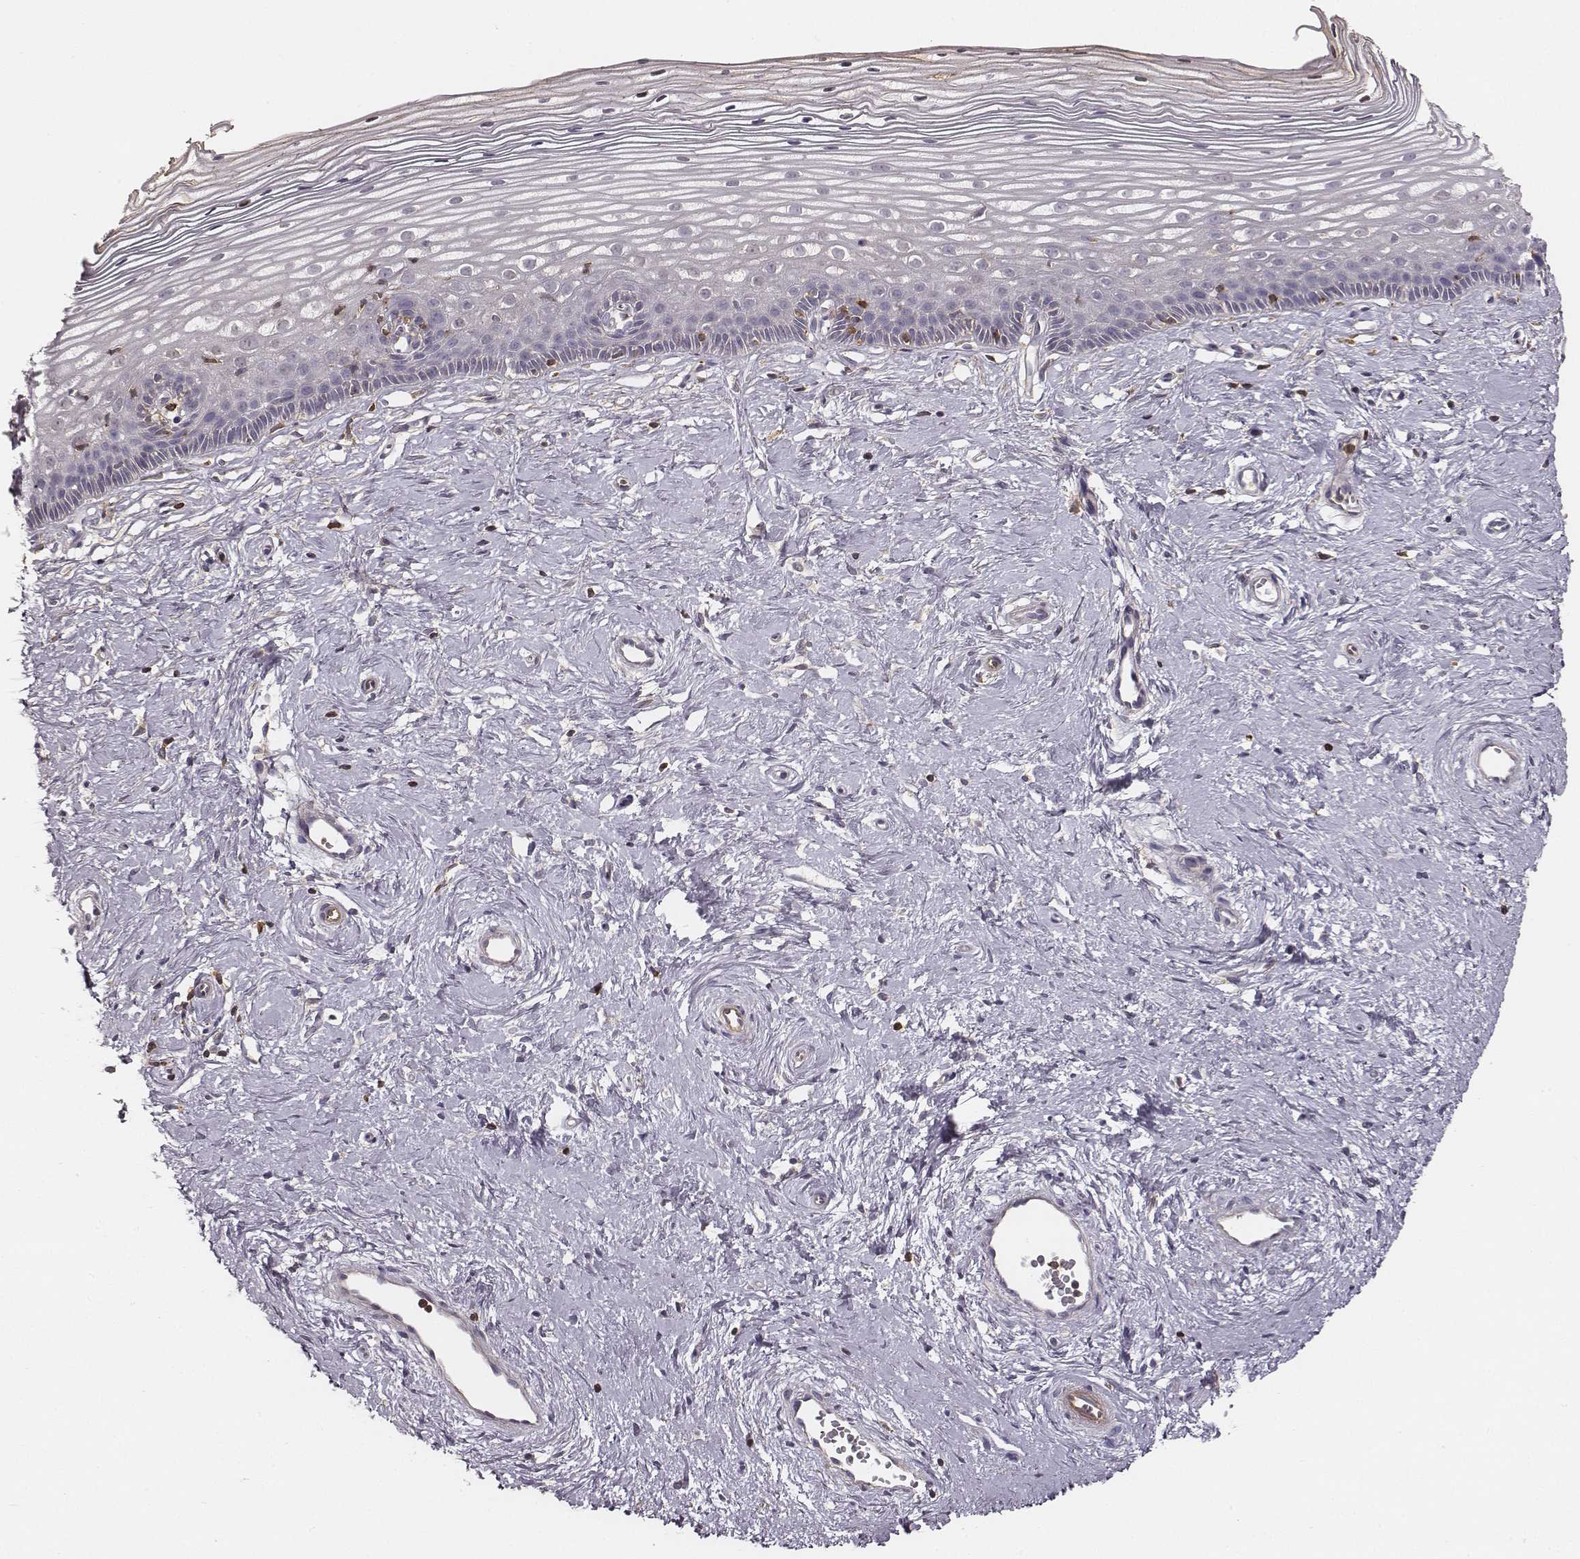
{"staining": {"intensity": "negative", "quantity": "none", "location": "none"}, "tissue": "cervix", "cell_type": "Glandular cells", "image_type": "normal", "snomed": [{"axis": "morphology", "description": "Normal tissue, NOS"}, {"axis": "topography", "description": "Cervix"}], "caption": "Glandular cells are negative for protein expression in unremarkable human cervix. The staining is performed using DAB (3,3'-diaminobenzidine) brown chromogen with nuclei counter-stained in using hematoxylin.", "gene": "ZYX", "patient": {"sex": "female", "age": 40}}